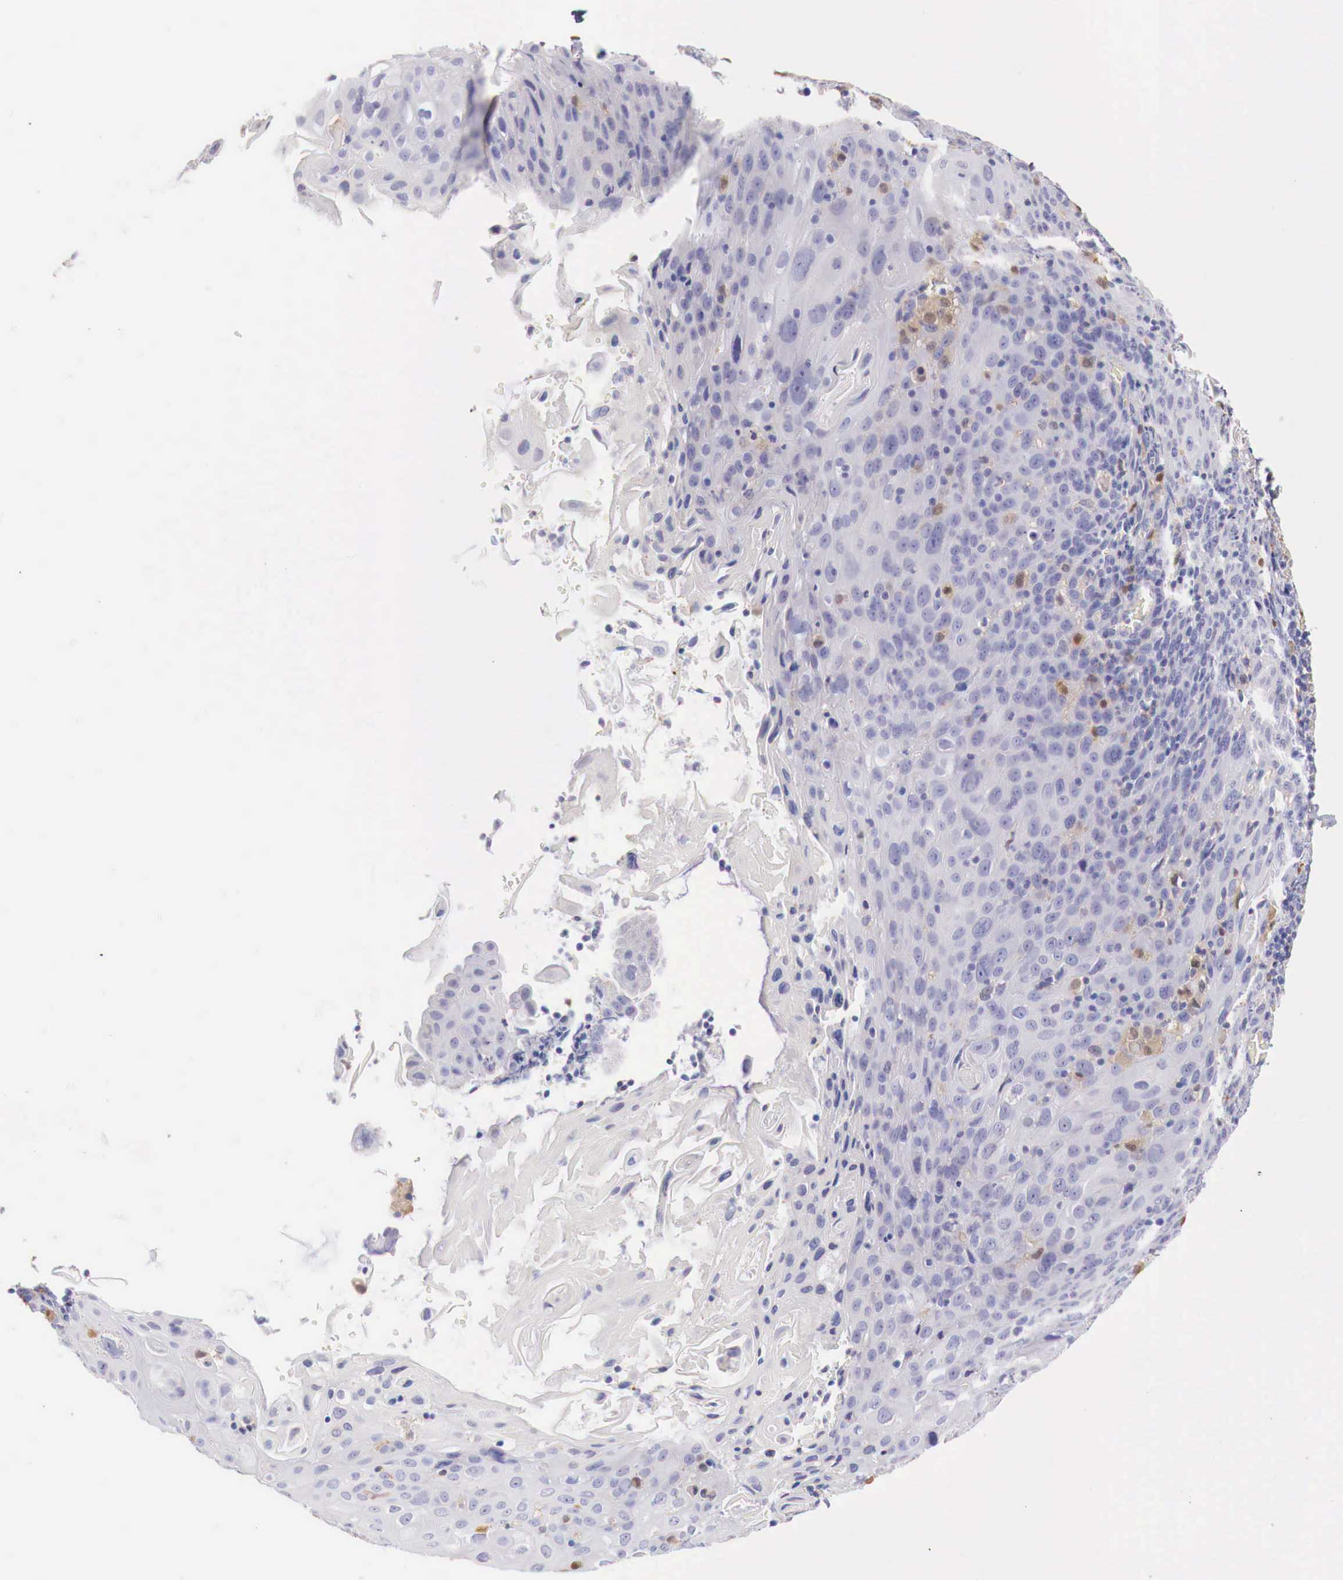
{"staining": {"intensity": "negative", "quantity": "none", "location": "none"}, "tissue": "cervical cancer", "cell_type": "Tumor cells", "image_type": "cancer", "snomed": [{"axis": "morphology", "description": "Squamous cell carcinoma, NOS"}, {"axis": "topography", "description": "Cervix"}], "caption": "The IHC image has no significant expression in tumor cells of squamous cell carcinoma (cervical) tissue.", "gene": "RENBP", "patient": {"sex": "female", "age": 54}}